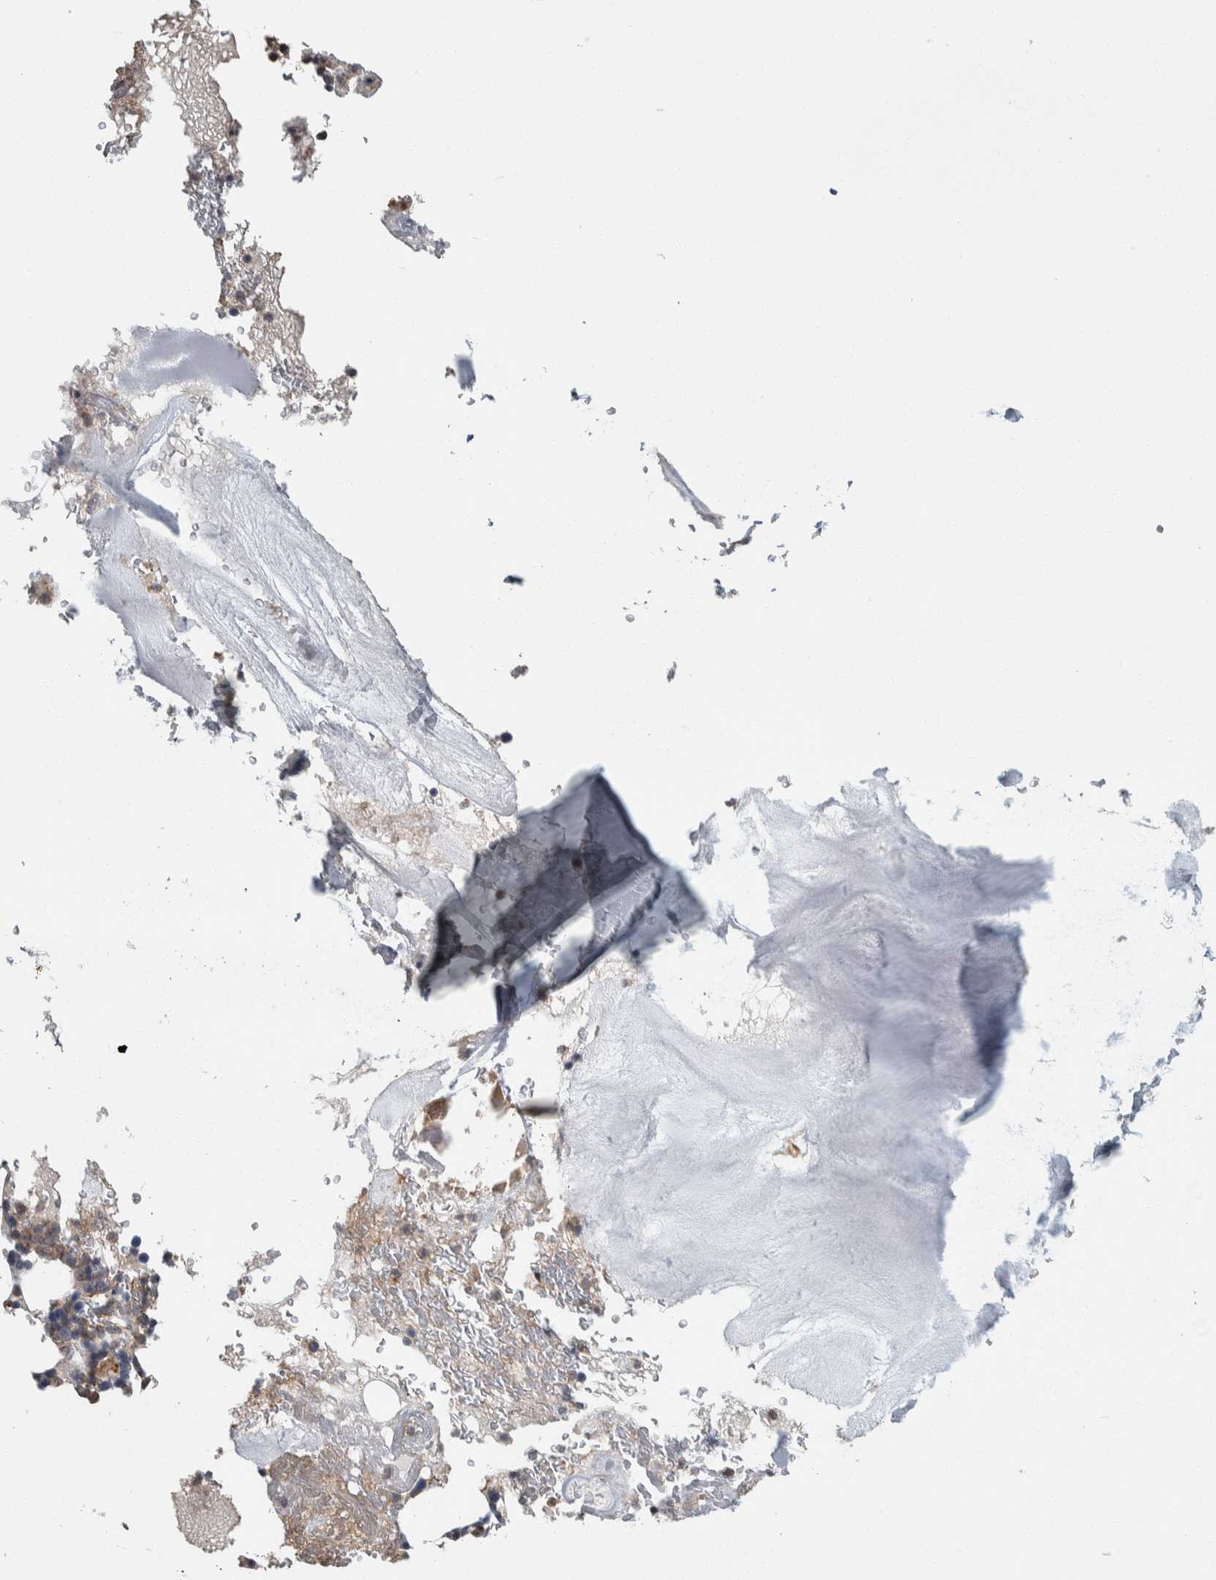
{"staining": {"intensity": "weak", "quantity": "25%-75%", "location": "cytoplasmic/membranous"}, "tissue": "bone marrow", "cell_type": "Hematopoietic cells", "image_type": "normal", "snomed": [{"axis": "morphology", "description": "Normal tissue, NOS"}, {"axis": "topography", "description": "Bone marrow"}], "caption": "An immunohistochemistry photomicrograph of normal tissue is shown. Protein staining in brown labels weak cytoplasmic/membranous positivity in bone marrow within hematopoietic cells. The protein of interest is stained brown, and the nuclei are stained in blue (DAB IHC with brightfield microscopy, high magnification).", "gene": "KCNJ3", "patient": {"sex": "female", "age": 81}}